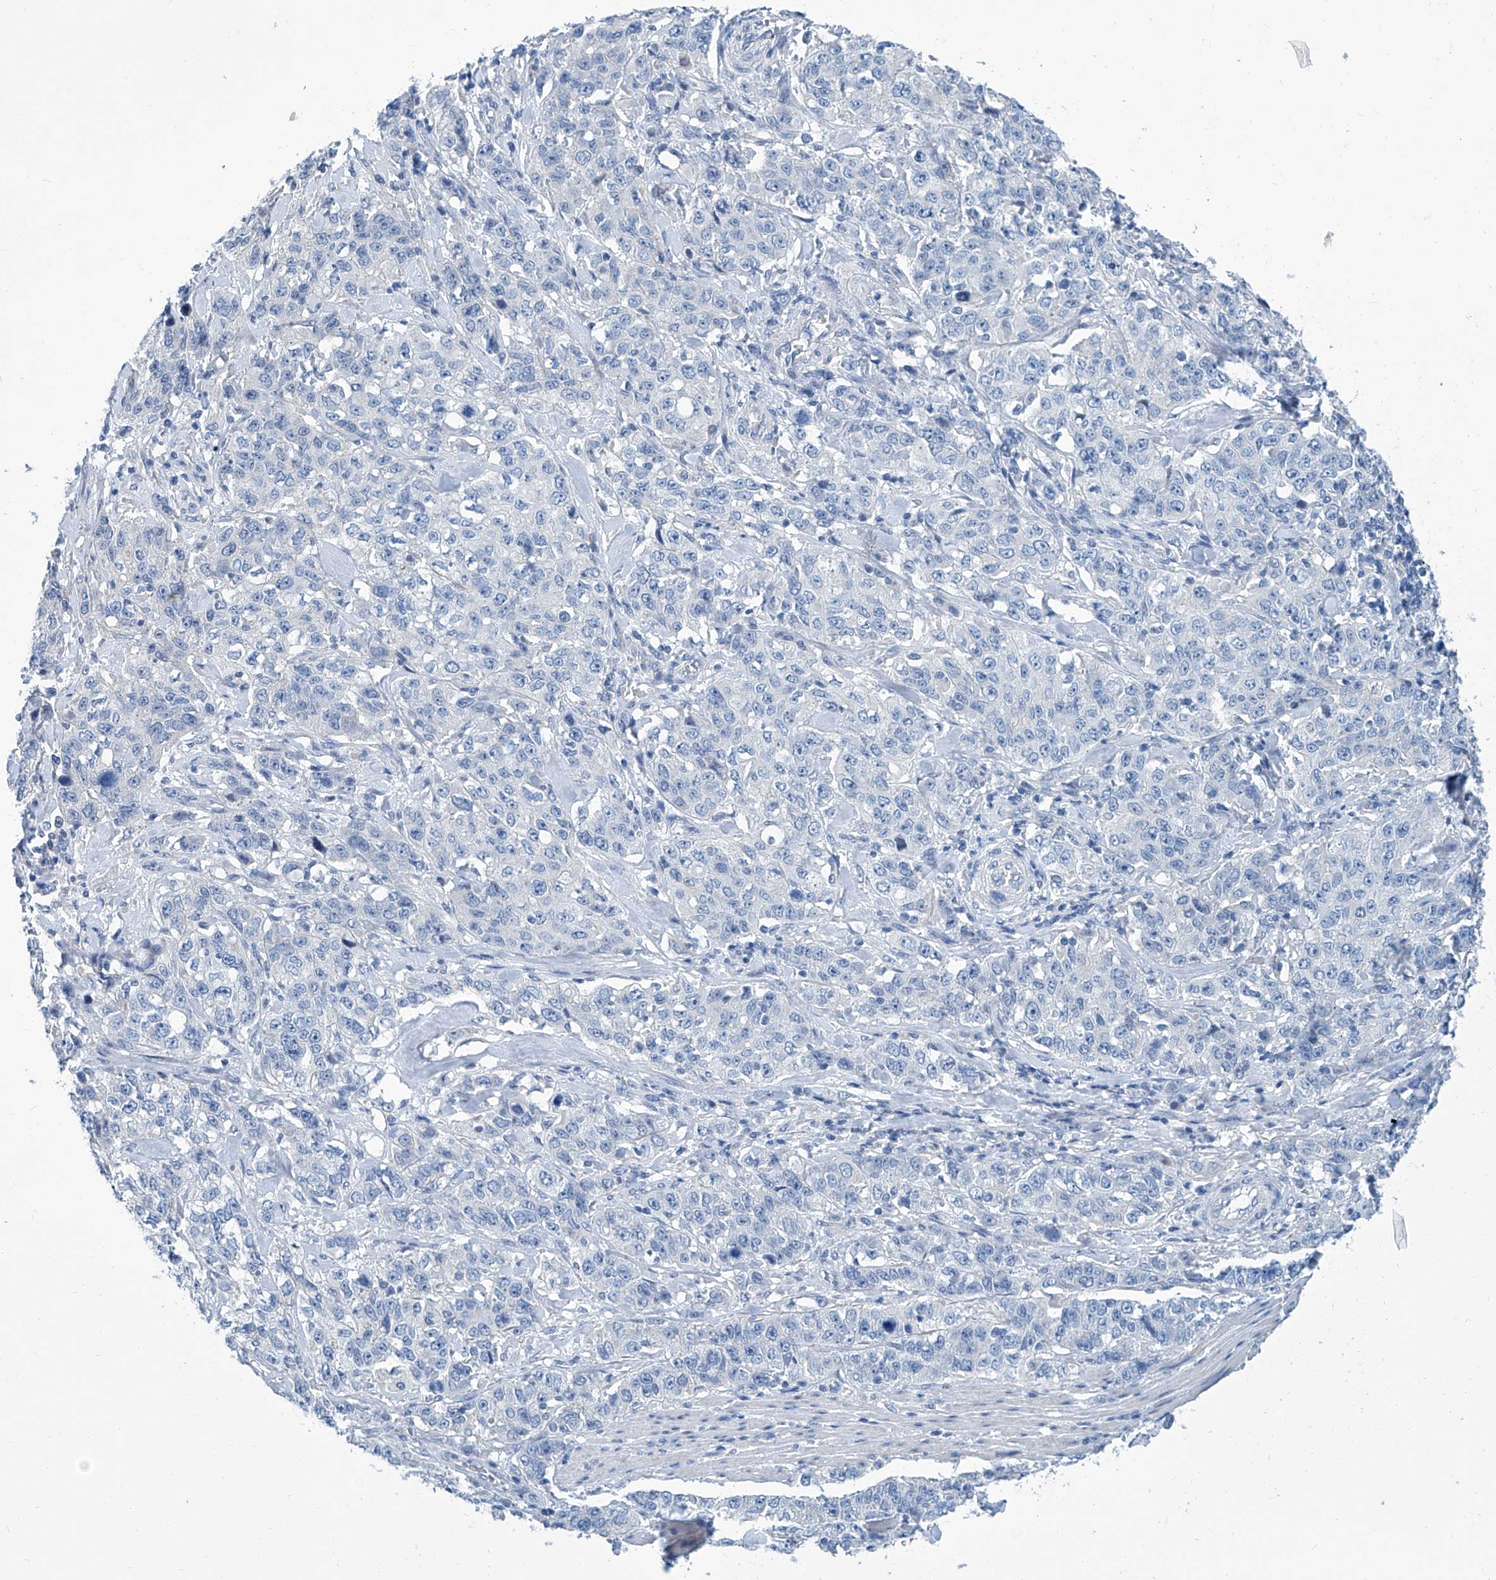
{"staining": {"intensity": "negative", "quantity": "none", "location": "none"}, "tissue": "stomach cancer", "cell_type": "Tumor cells", "image_type": "cancer", "snomed": [{"axis": "morphology", "description": "Adenocarcinoma, NOS"}, {"axis": "topography", "description": "Stomach"}], "caption": "IHC of human stomach adenocarcinoma exhibits no staining in tumor cells.", "gene": "ZNF519", "patient": {"sex": "male", "age": 48}}